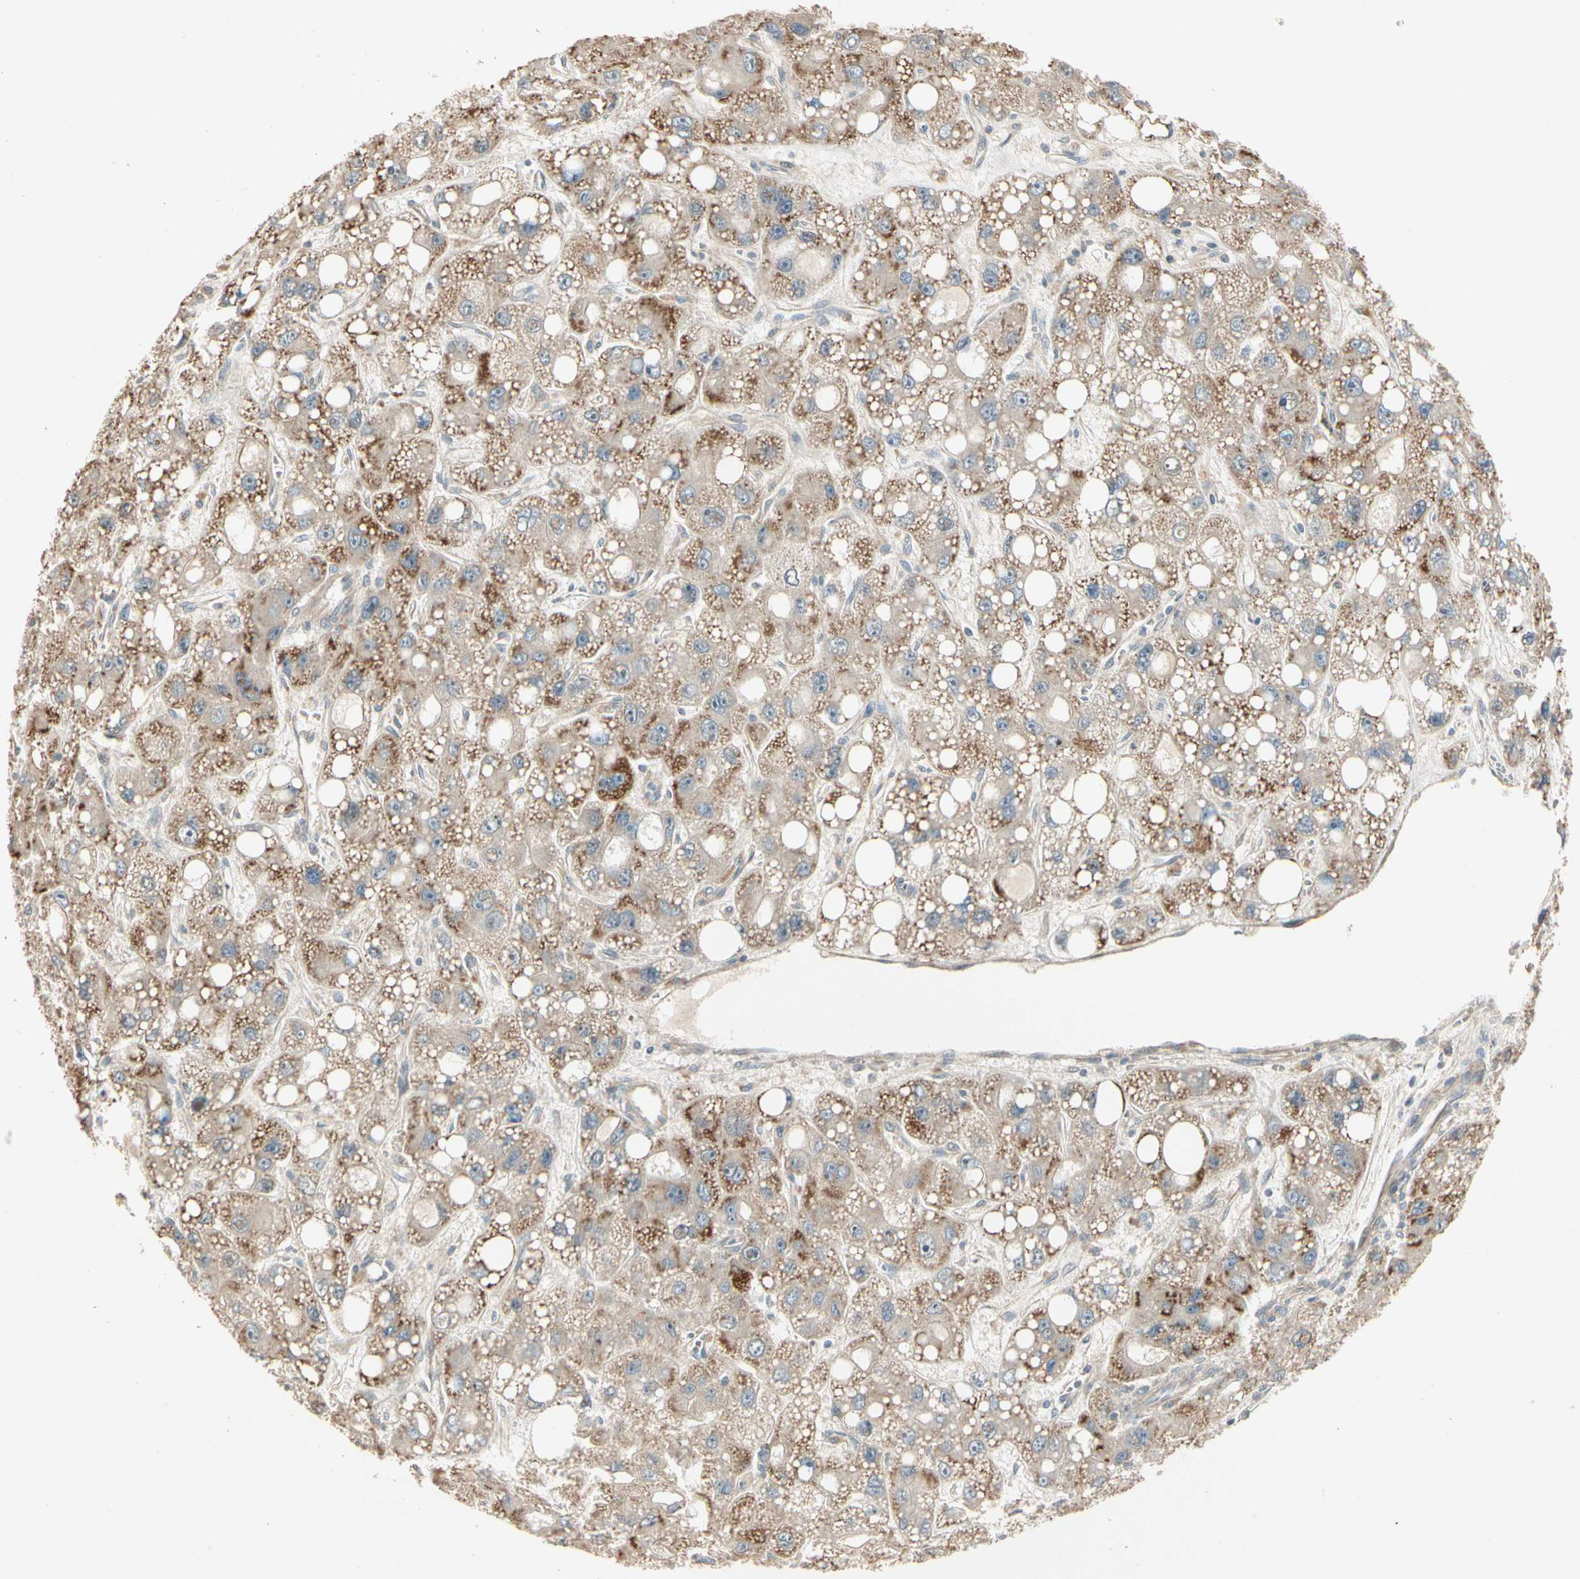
{"staining": {"intensity": "moderate", "quantity": "25%-75%", "location": "cytoplasmic/membranous"}, "tissue": "liver cancer", "cell_type": "Tumor cells", "image_type": "cancer", "snomed": [{"axis": "morphology", "description": "Carcinoma, Hepatocellular, NOS"}, {"axis": "topography", "description": "Liver"}], "caption": "A brown stain shows moderate cytoplasmic/membranous staining of a protein in liver hepatocellular carcinoma tumor cells.", "gene": "ACVR1", "patient": {"sex": "male", "age": 55}}